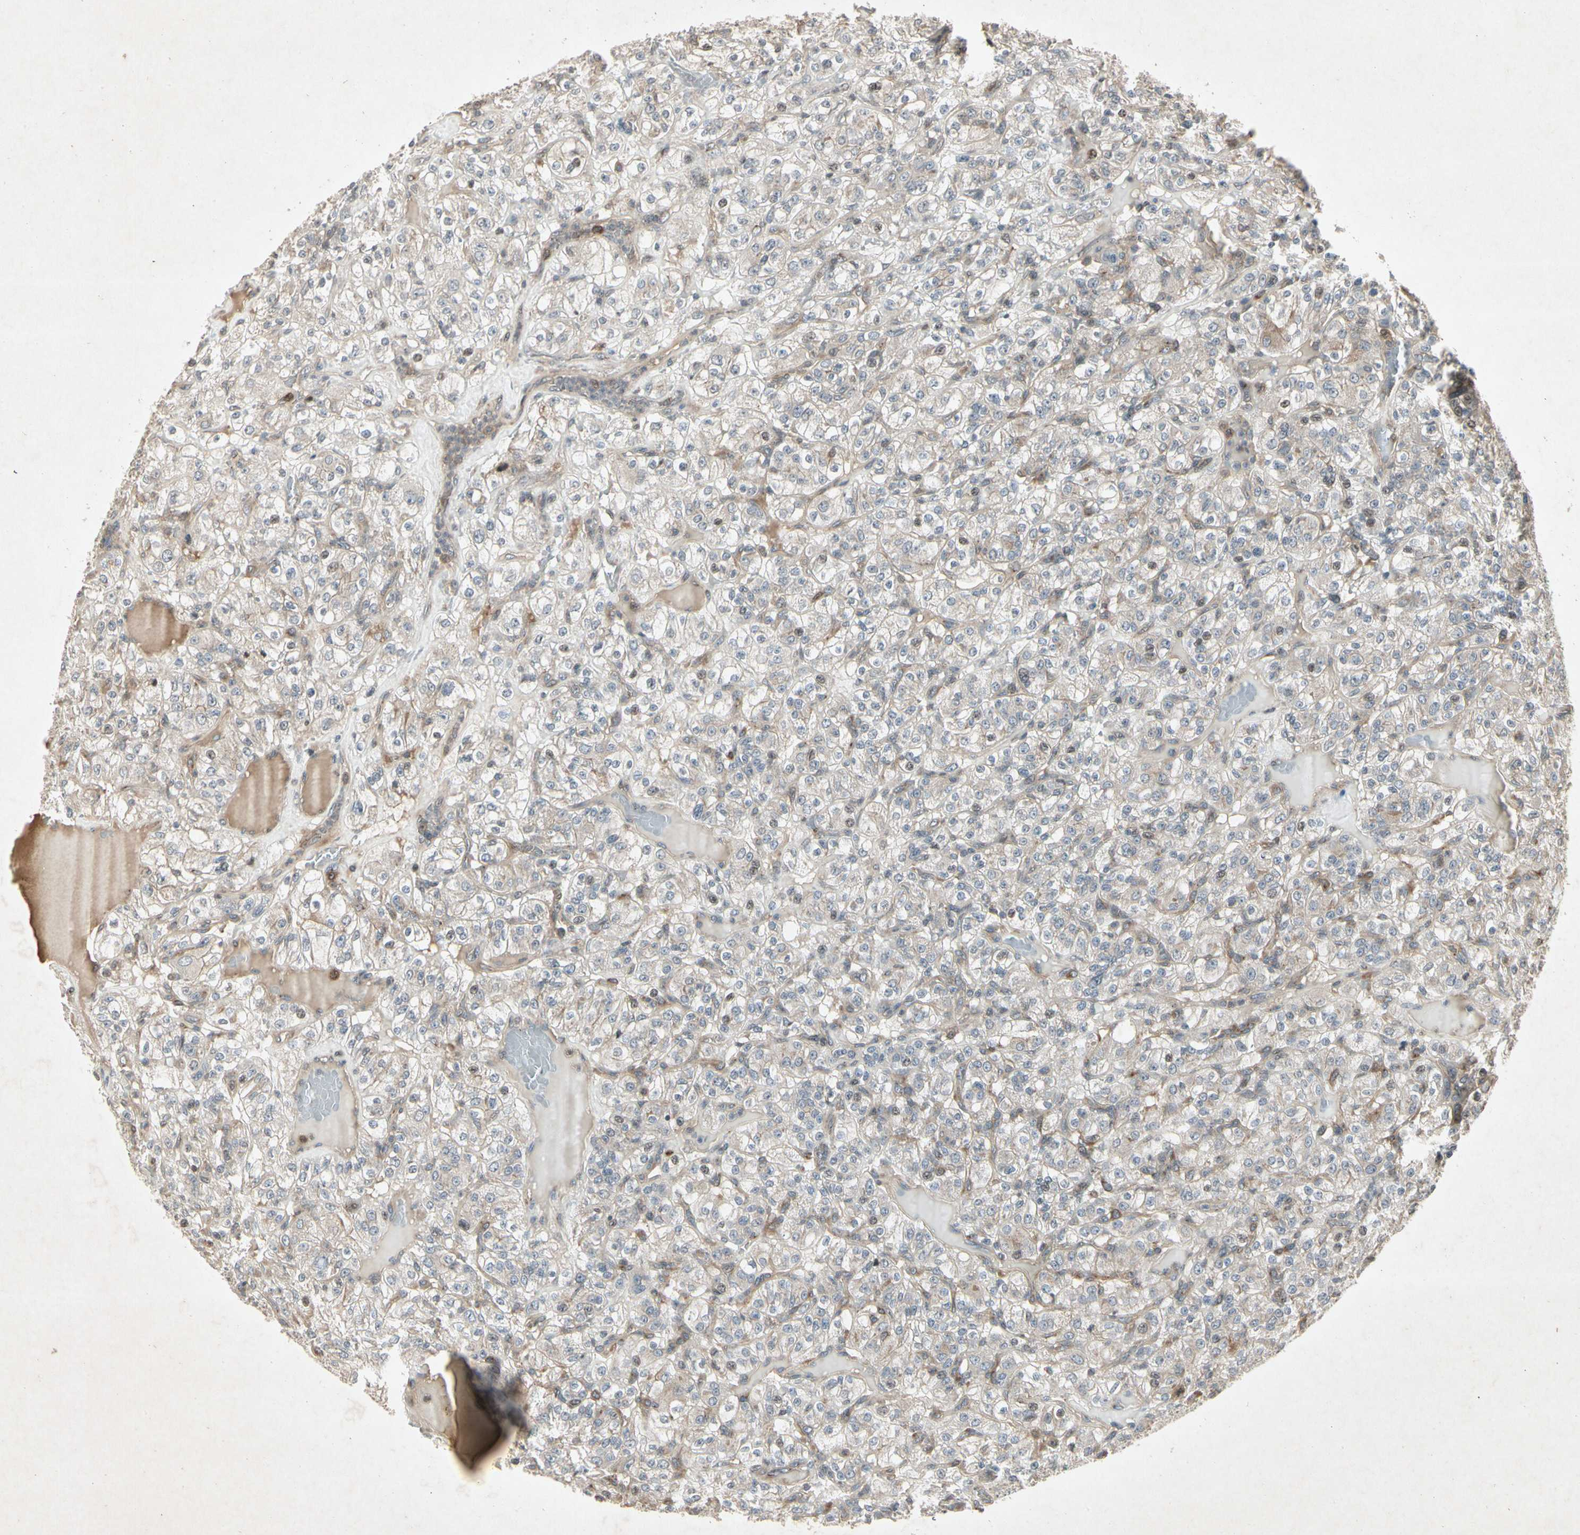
{"staining": {"intensity": "weak", "quantity": "25%-75%", "location": "cytoplasmic/membranous"}, "tissue": "renal cancer", "cell_type": "Tumor cells", "image_type": "cancer", "snomed": [{"axis": "morphology", "description": "Normal tissue, NOS"}, {"axis": "morphology", "description": "Adenocarcinoma, NOS"}, {"axis": "topography", "description": "Kidney"}], "caption": "Brown immunohistochemical staining in human renal adenocarcinoma shows weak cytoplasmic/membranous expression in approximately 25%-75% of tumor cells.", "gene": "TEK", "patient": {"sex": "female", "age": 72}}